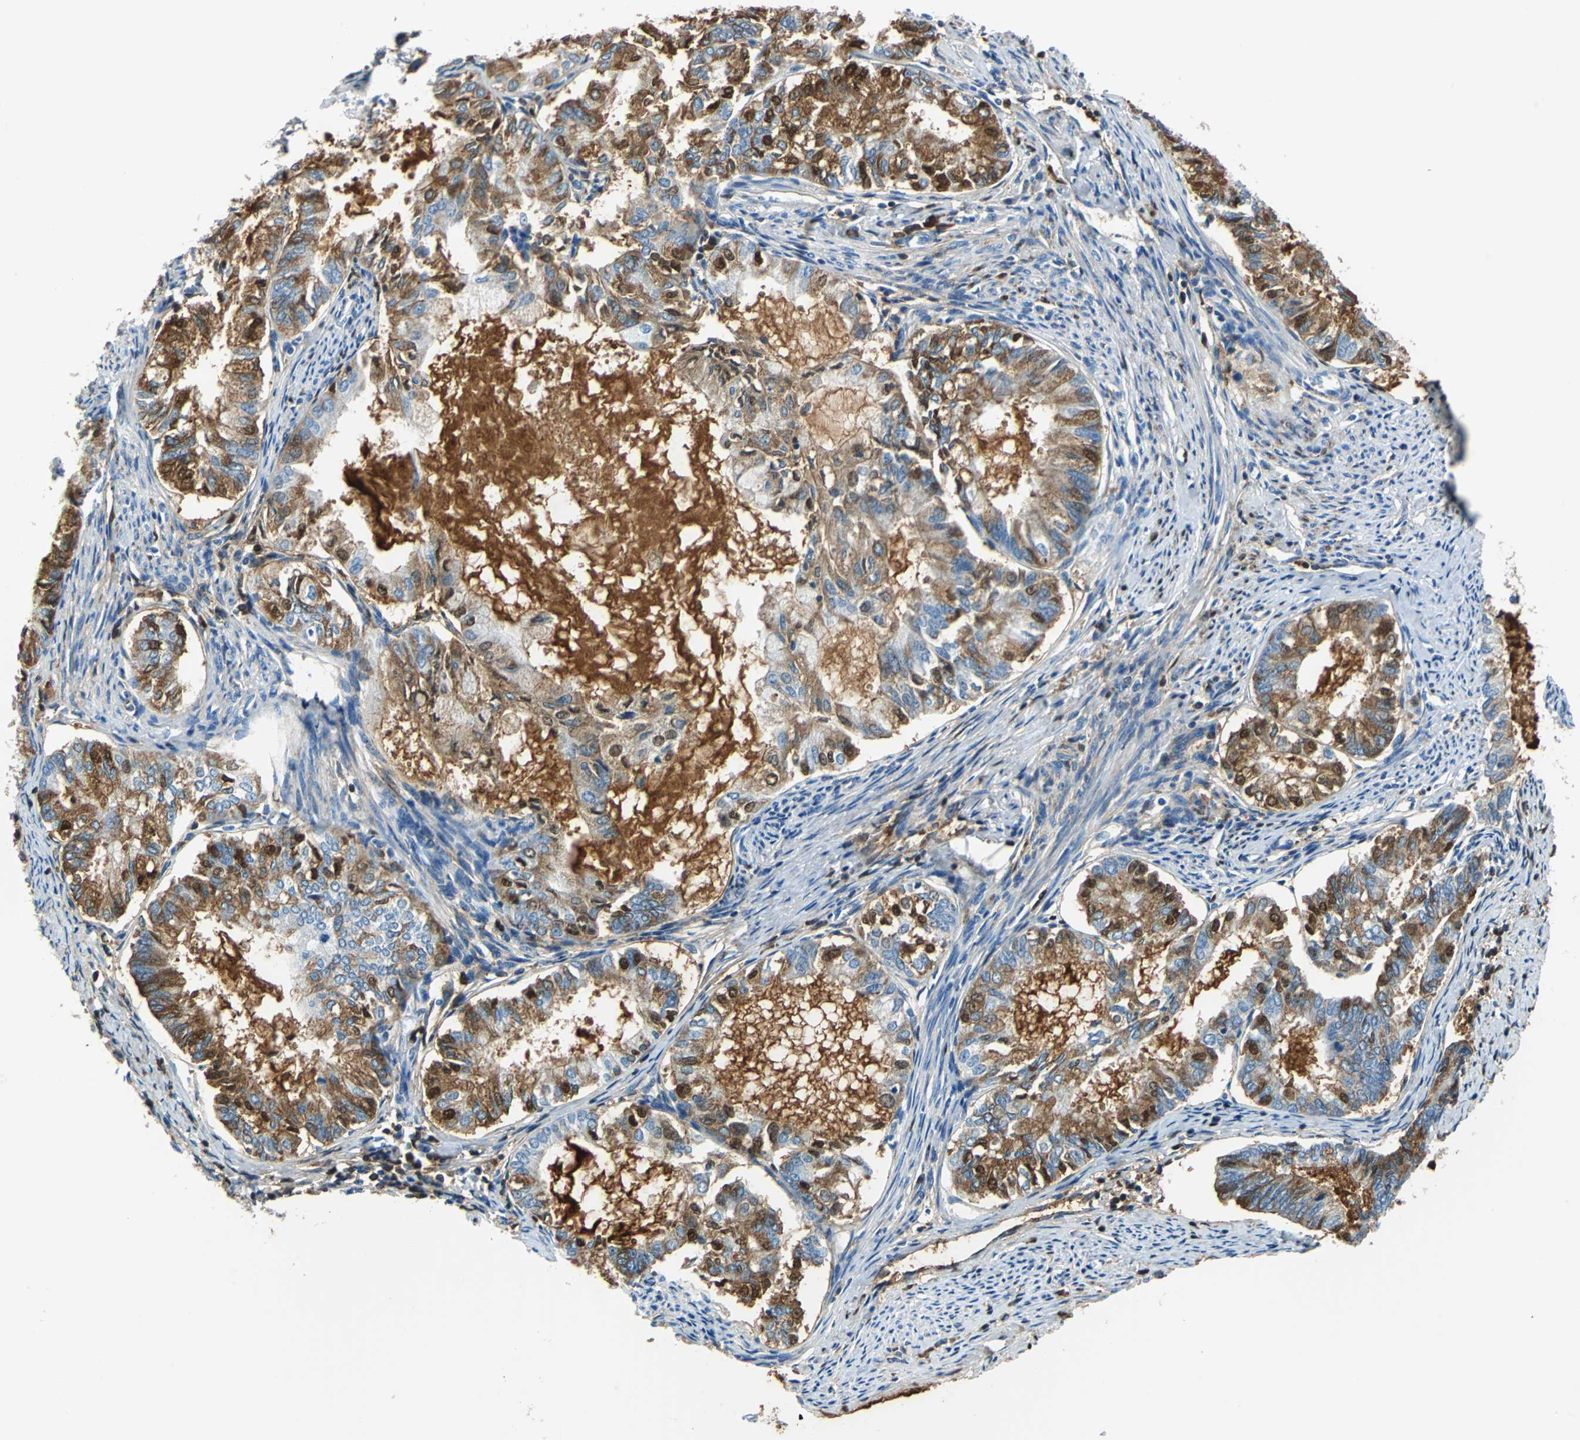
{"staining": {"intensity": "moderate", "quantity": "25%-75%", "location": "cytoplasmic/membranous,nuclear"}, "tissue": "endometrial cancer", "cell_type": "Tumor cells", "image_type": "cancer", "snomed": [{"axis": "morphology", "description": "Adenocarcinoma, NOS"}, {"axis": "topography", "description": "Endometrium"}], "caption": "Endometrial cancer stained for a protein shows moderate cytoplasmic/membranous and nuclear positivity in tumor cells.", "gene": "ALB", "patient": {"sex": "female", "age": 86}}